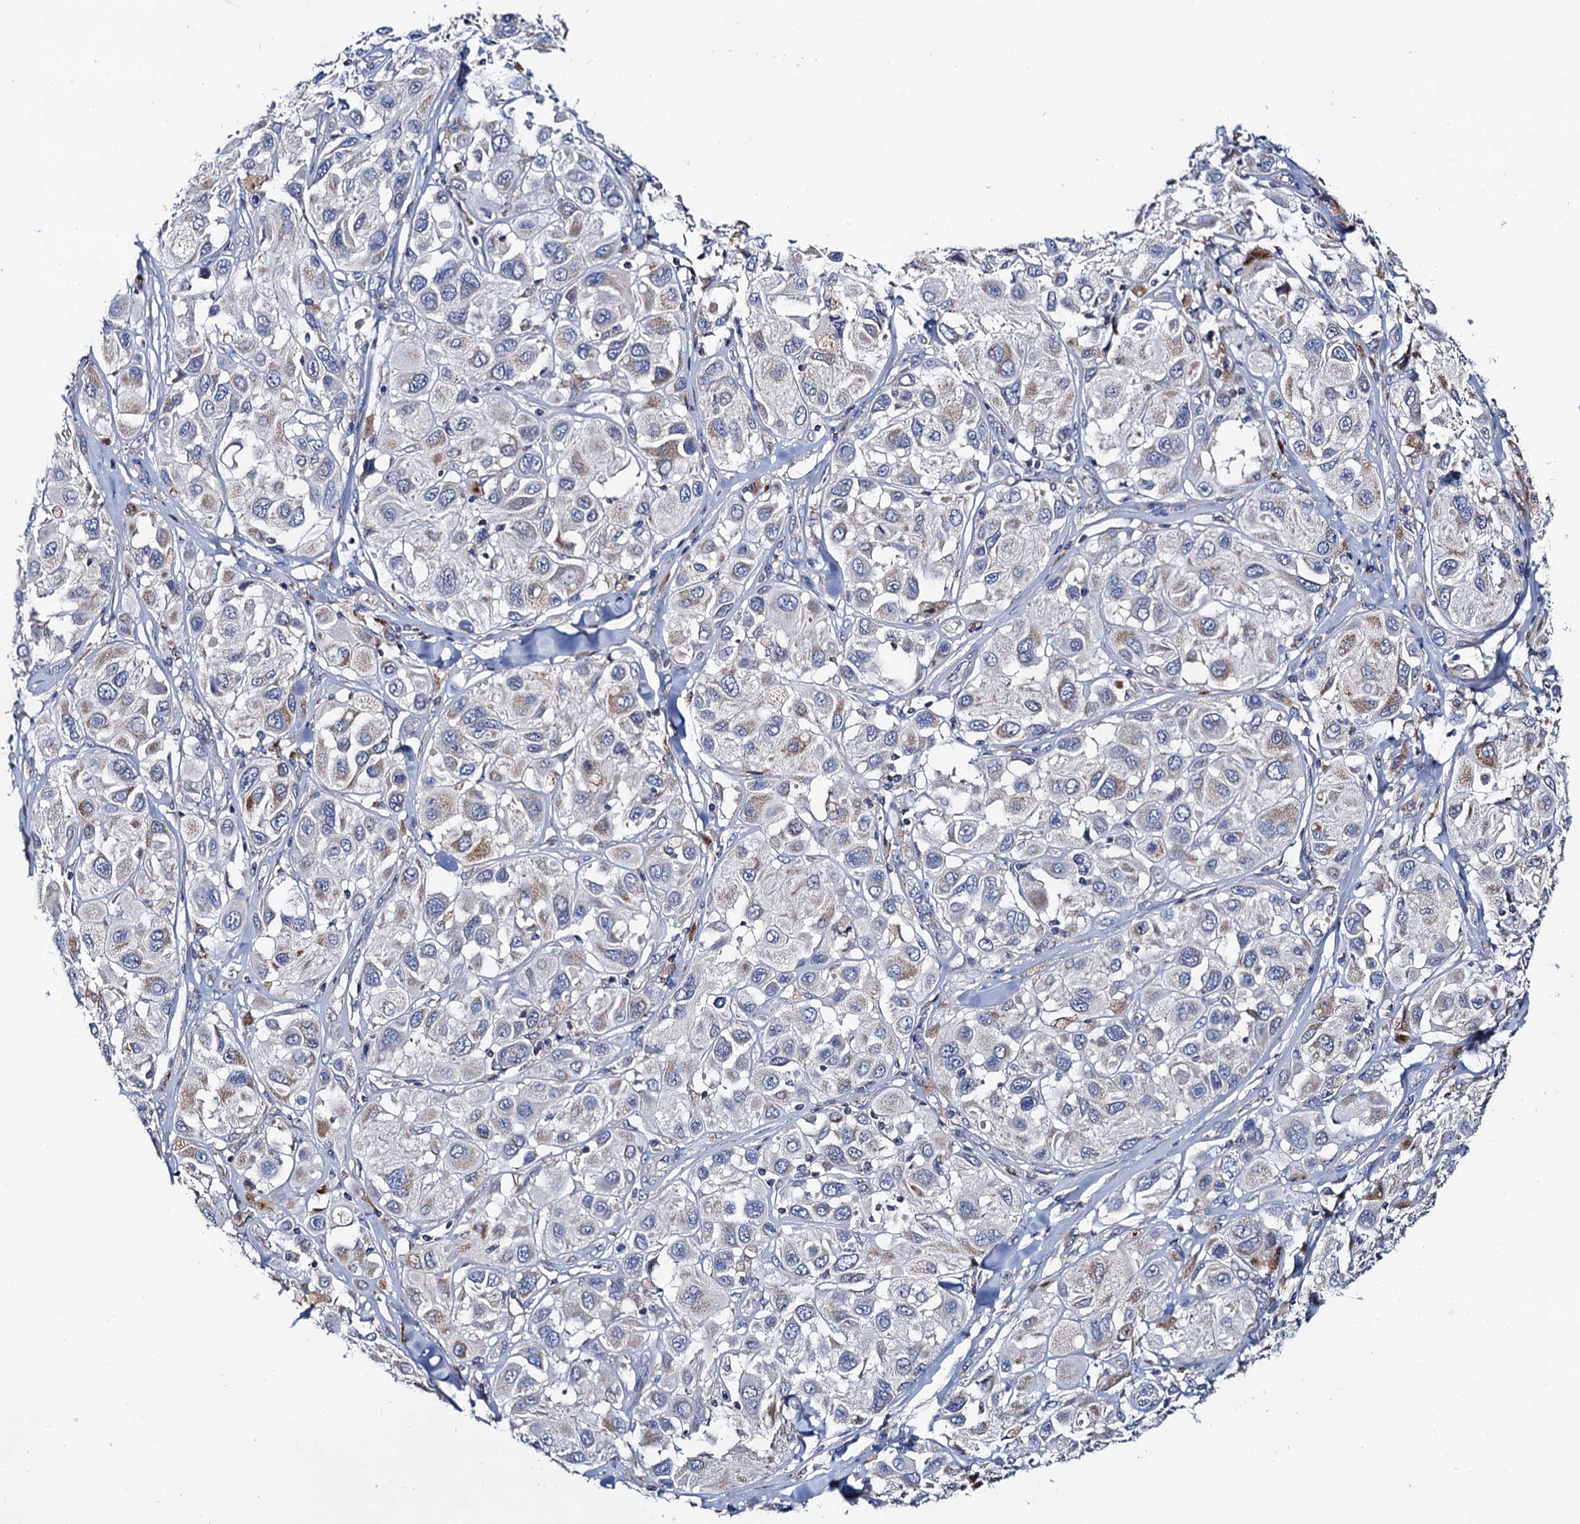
{"staining": {"intensity": "weak", "quantity": "25%-75%", "location": "cytoplasmic/membranous"}, "tissue": "melanoma", "cell_type": "Tumor cells", "image_type": "cancer", "snomed": [{"axis": "morphology", "description": "Malignant melanoma, Metastatic site"}, {"axis": "topography", "description": "Skin"}], "caption": "Human malignant melanoma (metastatic site) stained for a protein (brown) shows weak cytoplasmic/membranous positive positivity in approximately 25%-75% of tumor cells.", "gene": "MRPL48", "patient": {"sex": "male", "age": 41}}